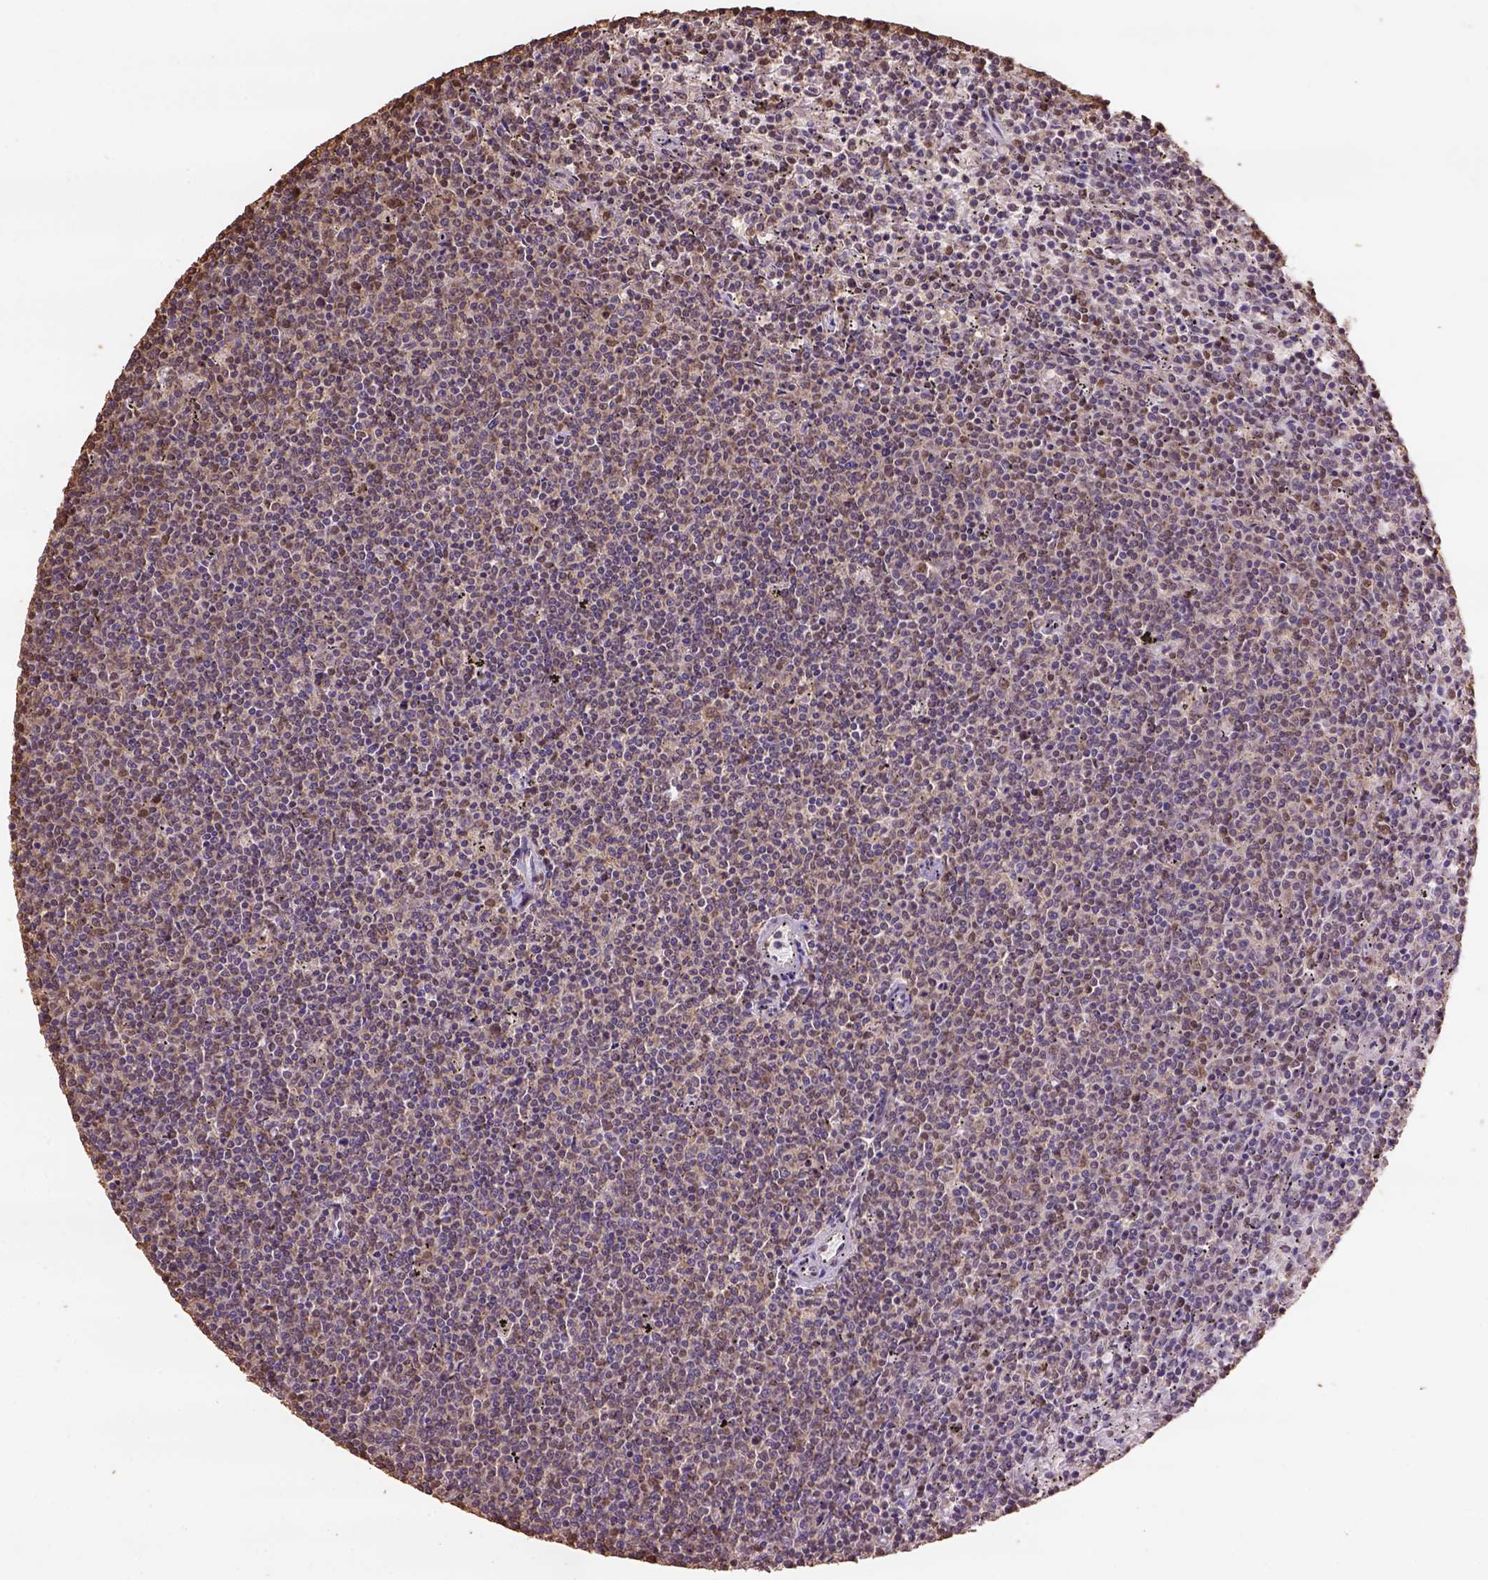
{"staining": {"intensity": "moderate", "quantity": ">75%", "location": "nuclear"}, "tissue": "lymphoma", "cell_type": "Tumor cells", "image_type": "cancer", "snomed": [{"axis": "morphology", "description": "Malignant lymphoma, non-Hodgkin's type, Low grade"}, {"axis": "topography", "description": "Spleen"}], "caption": "Low-grade malignant lymphoma, non-Hodgkin's type tissue reveals moderate nuclear staining in approximately >75% of tumor cells, visualized by immunohistochemistry. The protein is shown in brown color, while the nuclei are stained blue.", "gene": "CSTF2T", "patient": {"sex": "female", "age": 50}}